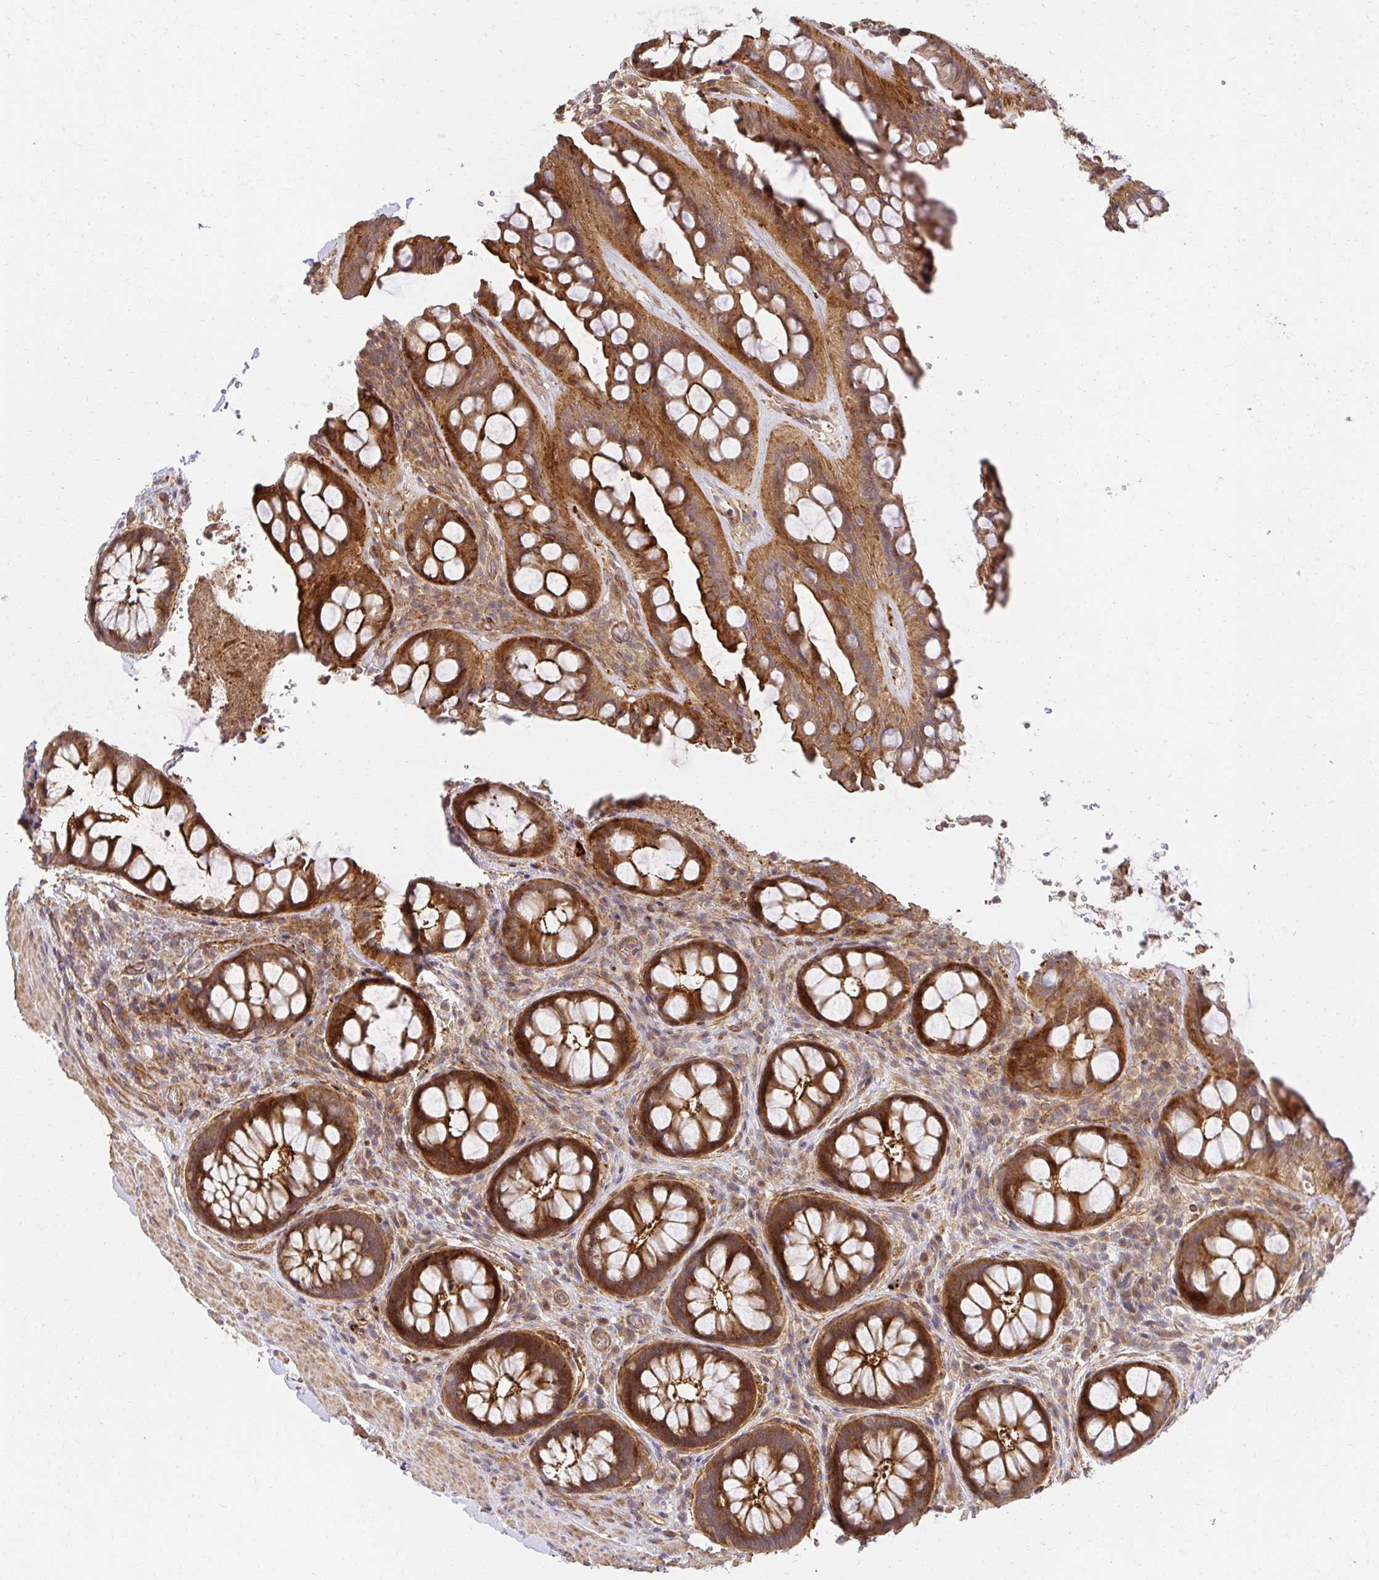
{"staining": {"intensity": "moderate", "quantity": ">75%", "location": "cytoplasmic/membranous"}, "tissue": "rectum", "cell_type": "Glandular cells", "image_type": "normal", "snomed": [{"axis": "morphology", "description": "Normal tissue, NOS"}, {"axis": "topography", "description": "Rectum"}], "caption": "Protein expression analysis of benign rectum displays moderate cytoplasmic/membranous expression in approximately >75% of glandular cells.", "gene": "PSMA4", "patient": {"sex": "female", "age": 69}}